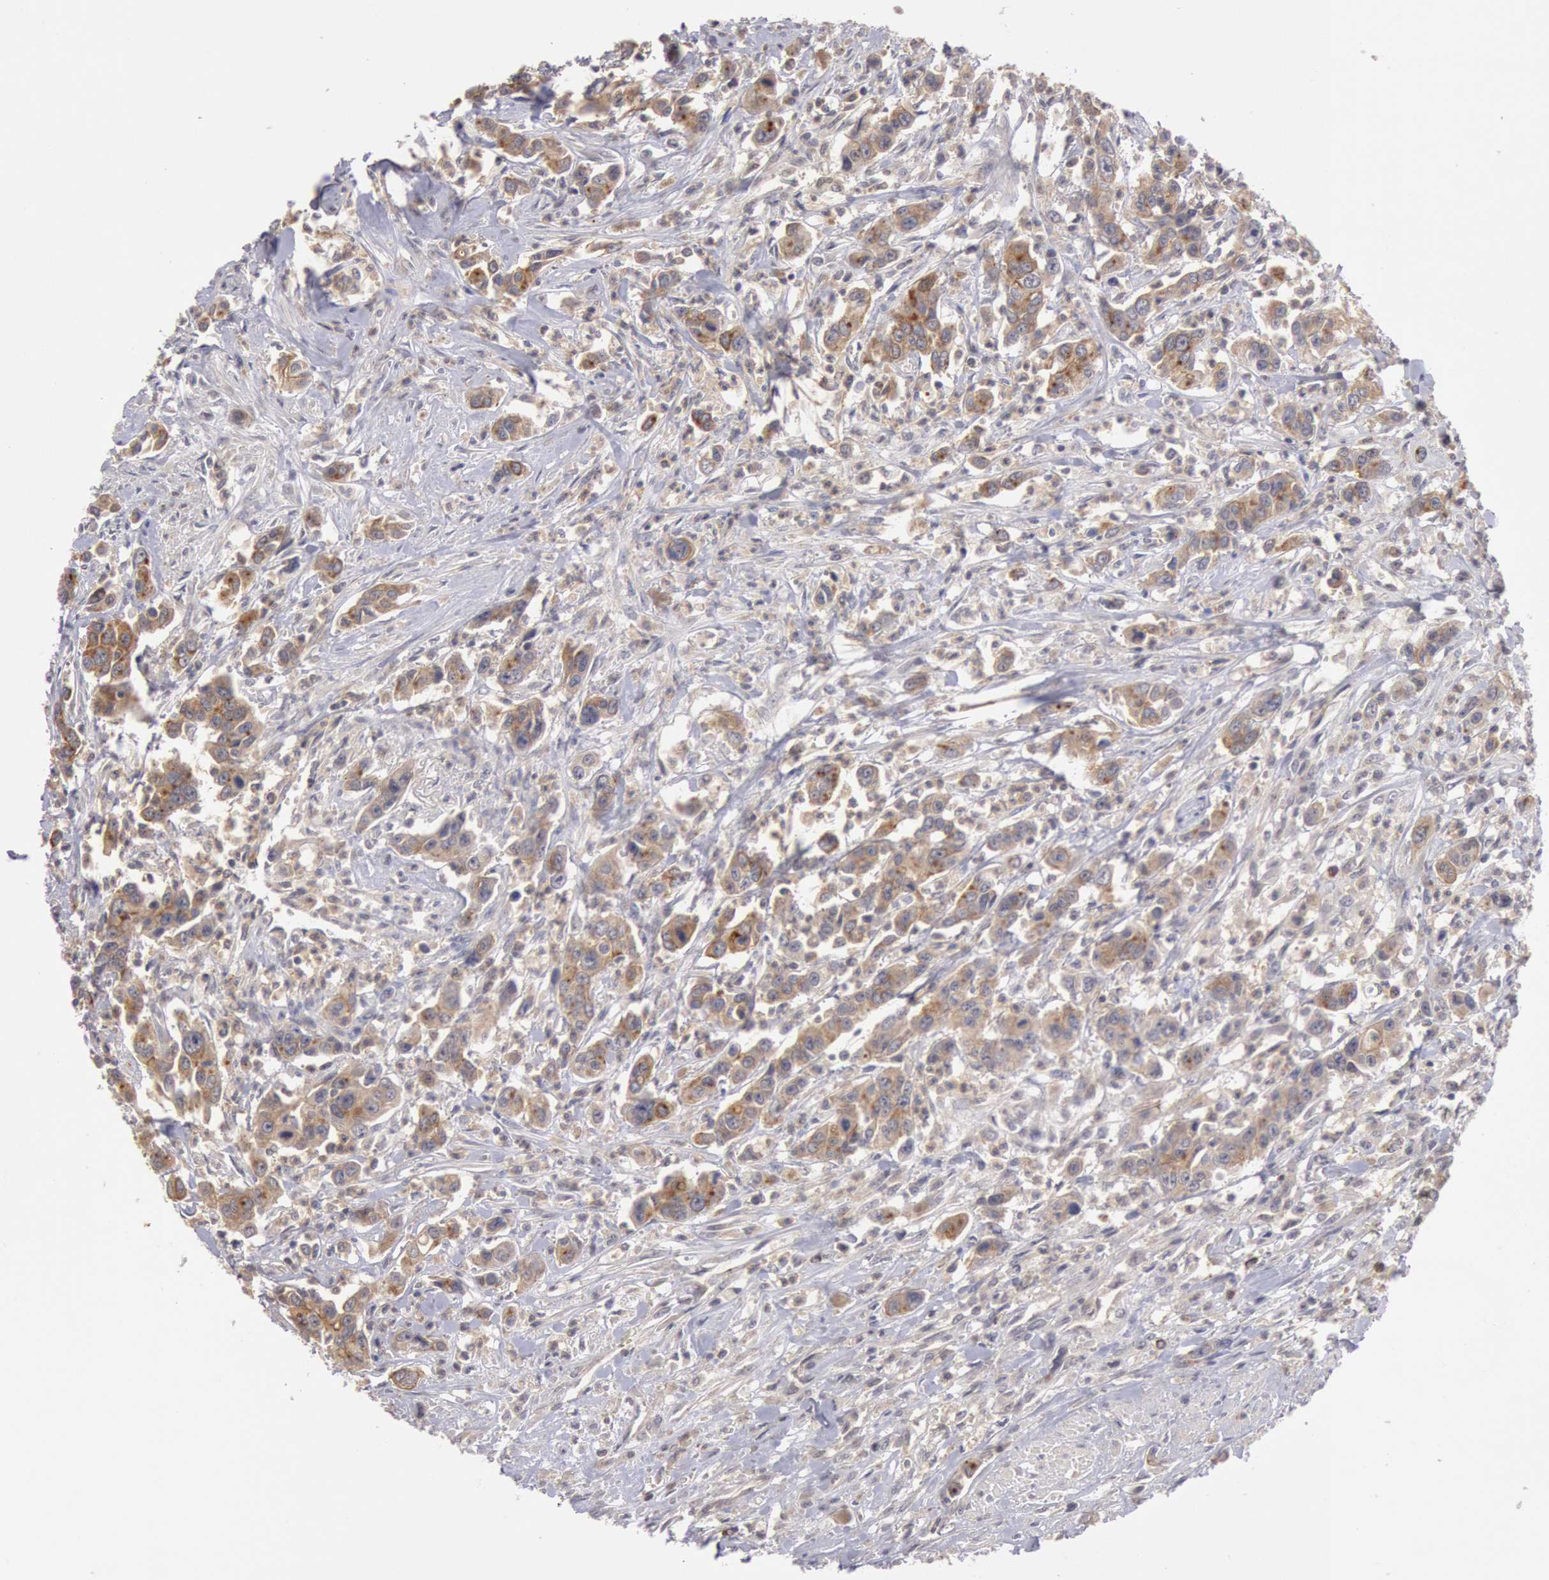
{"staining": {"intensity": "strong", "quantity": ">75%", "location": "cytoplasmic/membranous"}, "tissue": "urothelial cancer", "cell_type": "Tumor cells", "image_type": "cancer", "snomed": [{"axis": "morphology", "description": "Urothelial carcinoma, High grade"}, {"axis": "topography", "description": "Urinary bladder"}], "caption": "DAB immunohistochemical staining of high-grade urothelial carcinoma shows strong cytoplasmic/membranous protein positivity in approximately >75% of tumor cells.", "gene": "PLA2G6", "patient": {"sex": "male", "age": 86}}